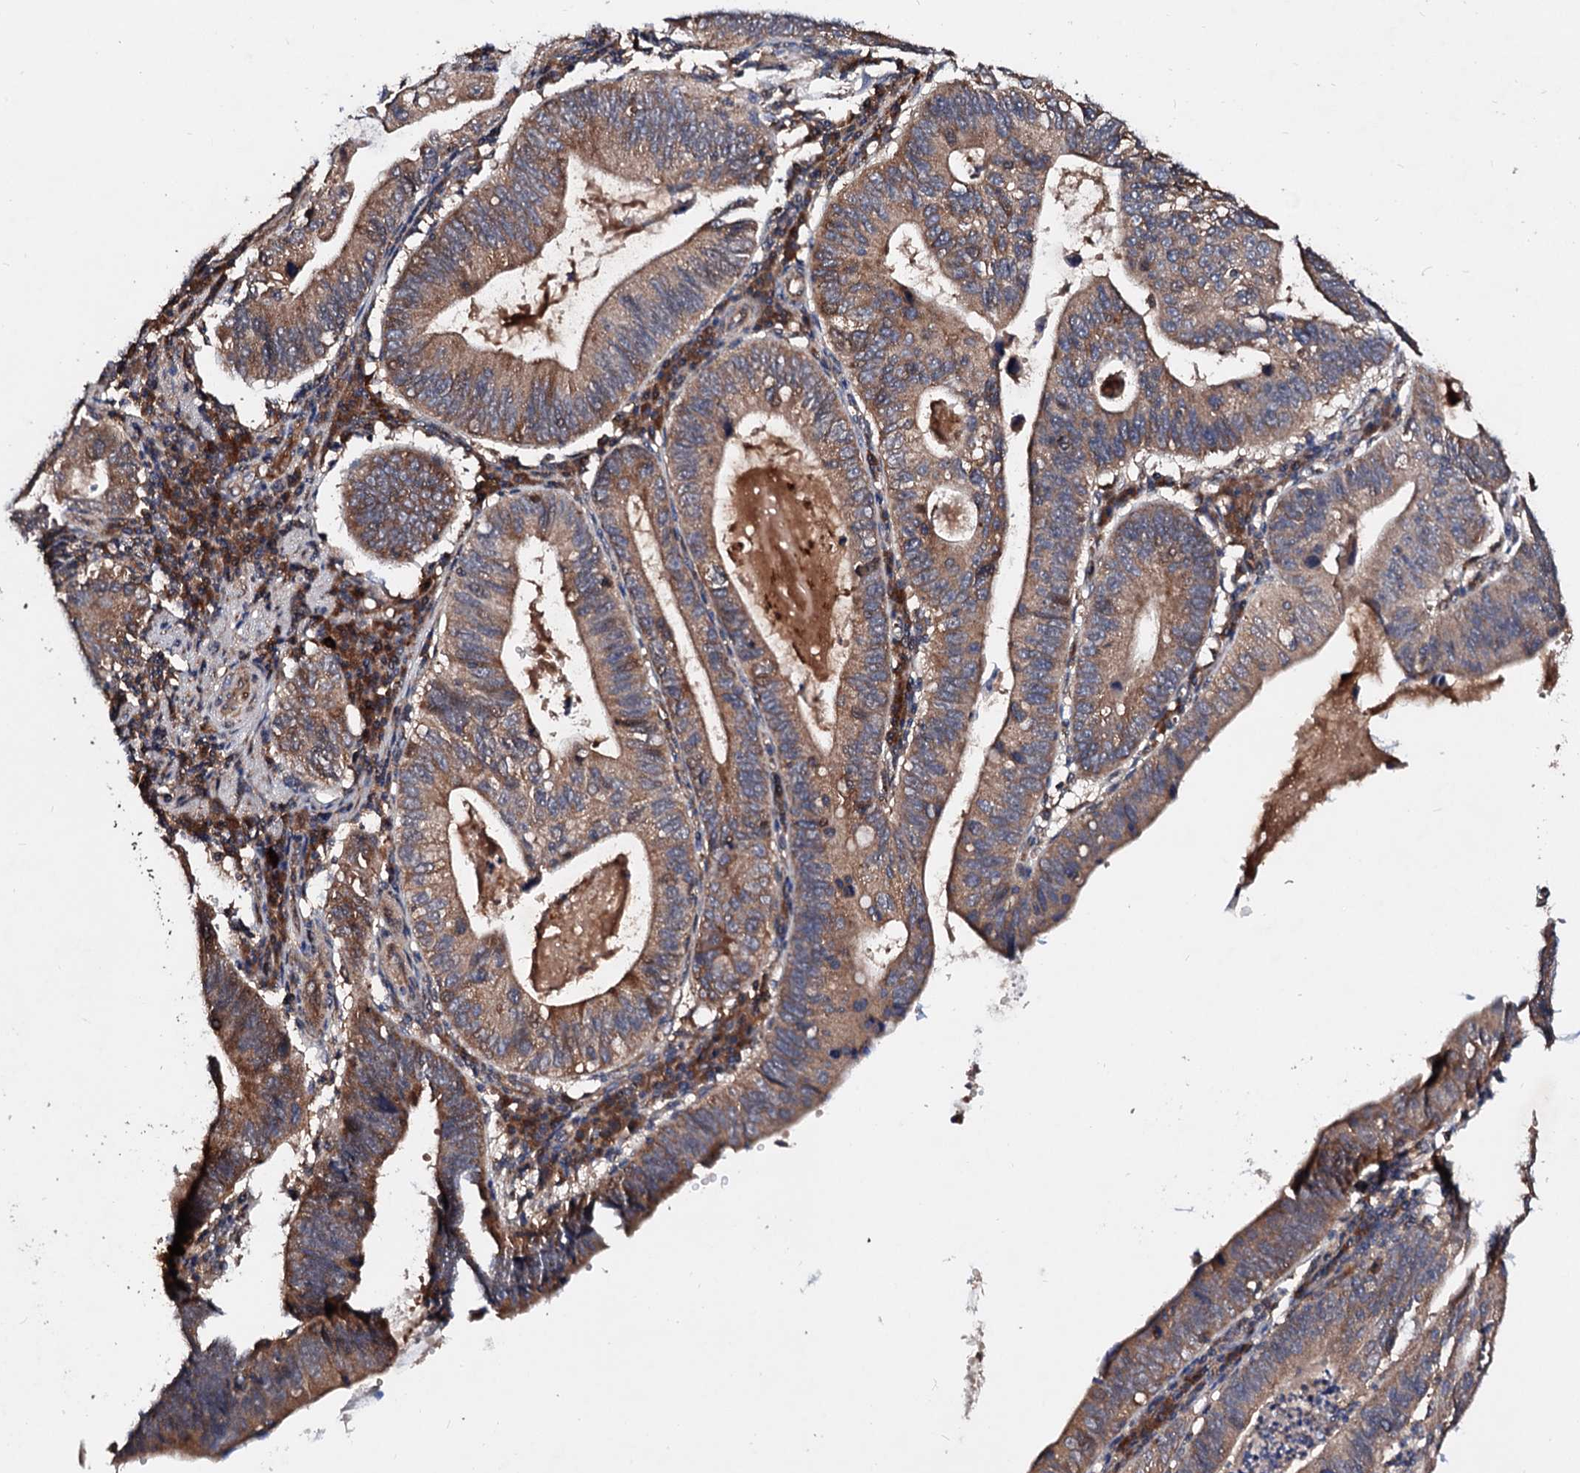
{"staining": {"intensity": "moderate", "quantity": ">75%", "location": "cytoplasmic/membranous"}, "tissue": "stomach cancer", "cell_type": "Tumor cells", "image_type": "cancer", "snomed": [{"axis": "morphology", "description": "Adenocarcinoma, NOS"}, {"axis": "topography", "description": "Stomach"}], "caption": "Human stomach adenocarcinoma stained with a protein marker shows moderate staining in tumor cells.", "gene": "EXTL1", "patient": {"sex": "male", "age": 59}}